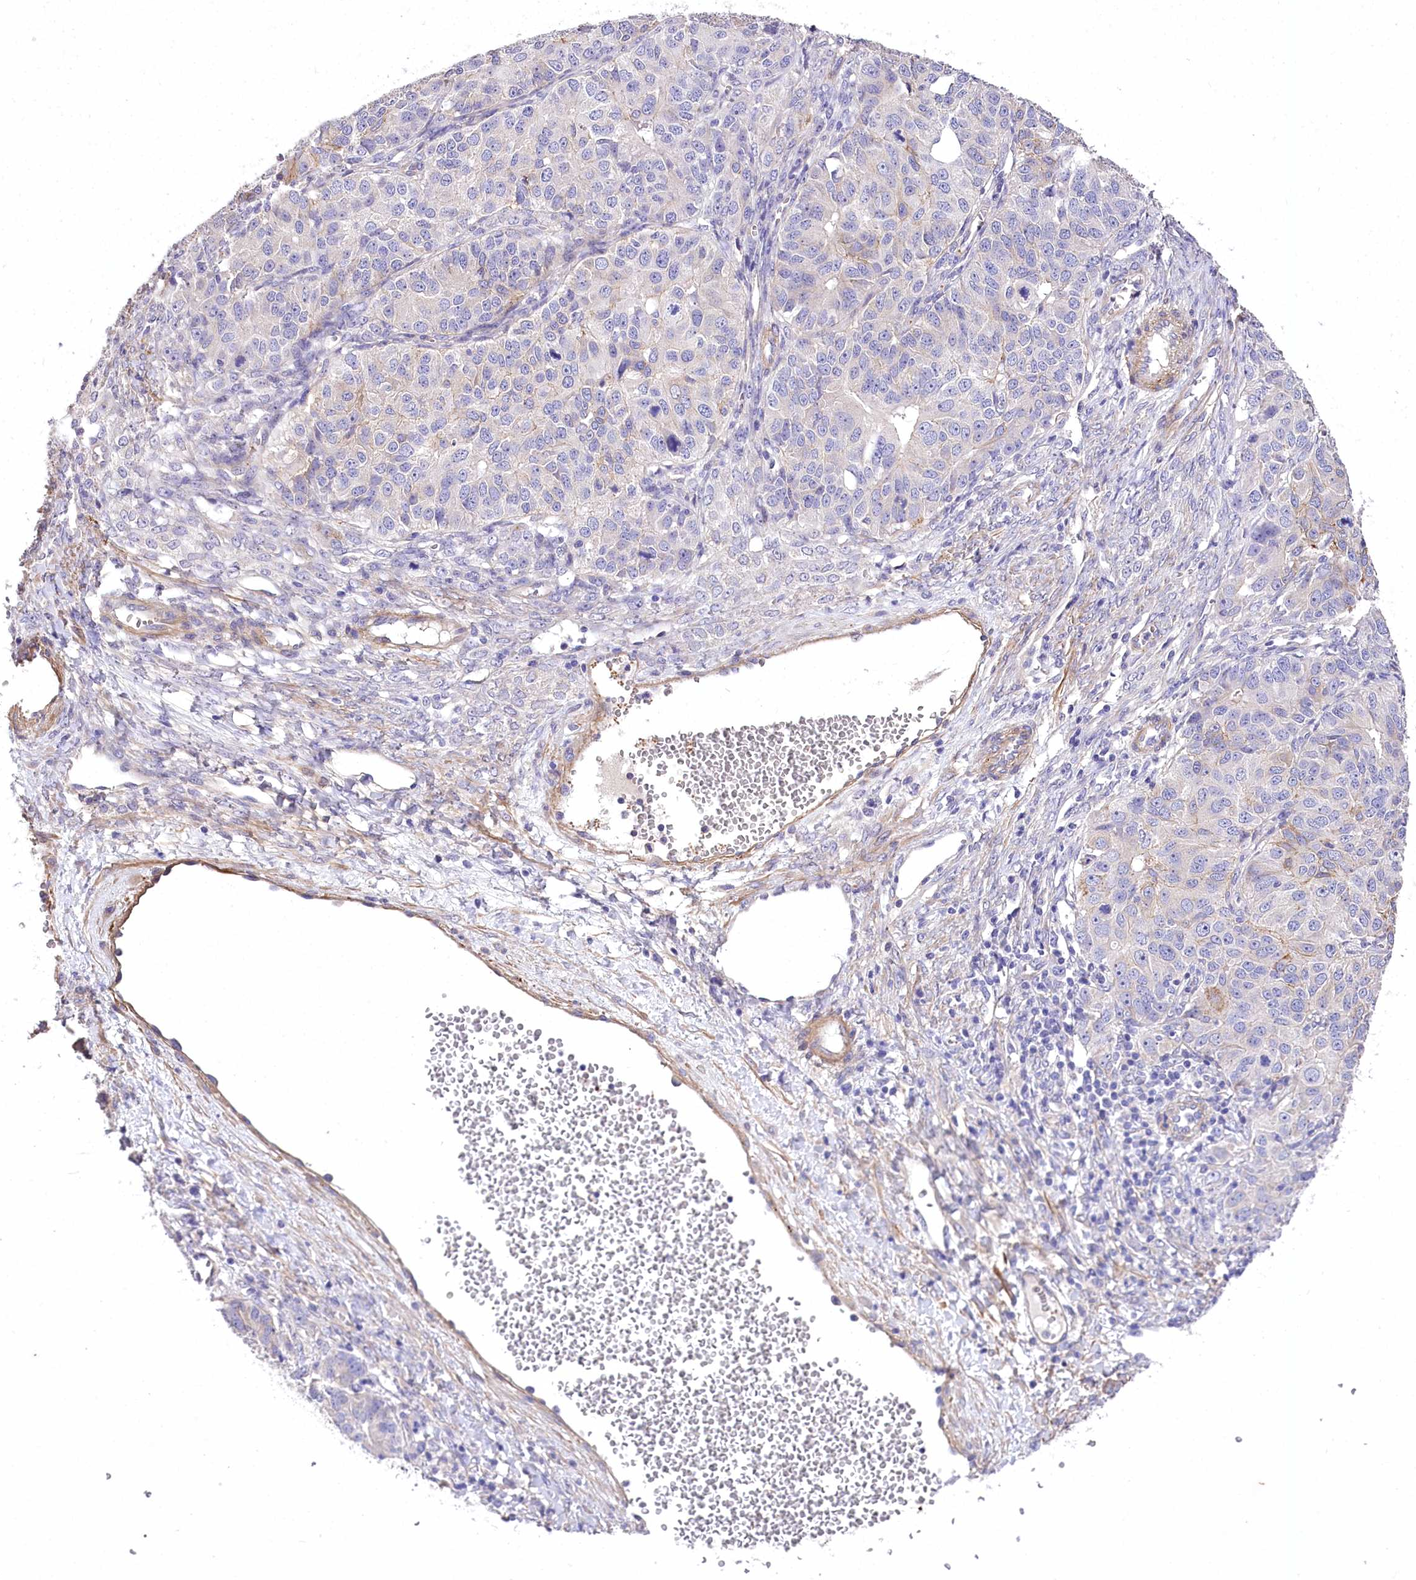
{"staining": {"intensity": "negative", "quantity": "none", "location": "none"}, "tissue": "ovarian cancer", "cell_type": "Tumor cells", "image_type": "cancer", "snomed": [{"axis": "morphology", "description": "Carcinoma, endometroid"}, {"axis": "topography", "description": "Ovary"}], "caption": "The histopathology image displays no staining of tumor cells in ovarian endometroid carcinoma.", "gene": "RDH16", "patient": {"sex": "female", "age": 51}}